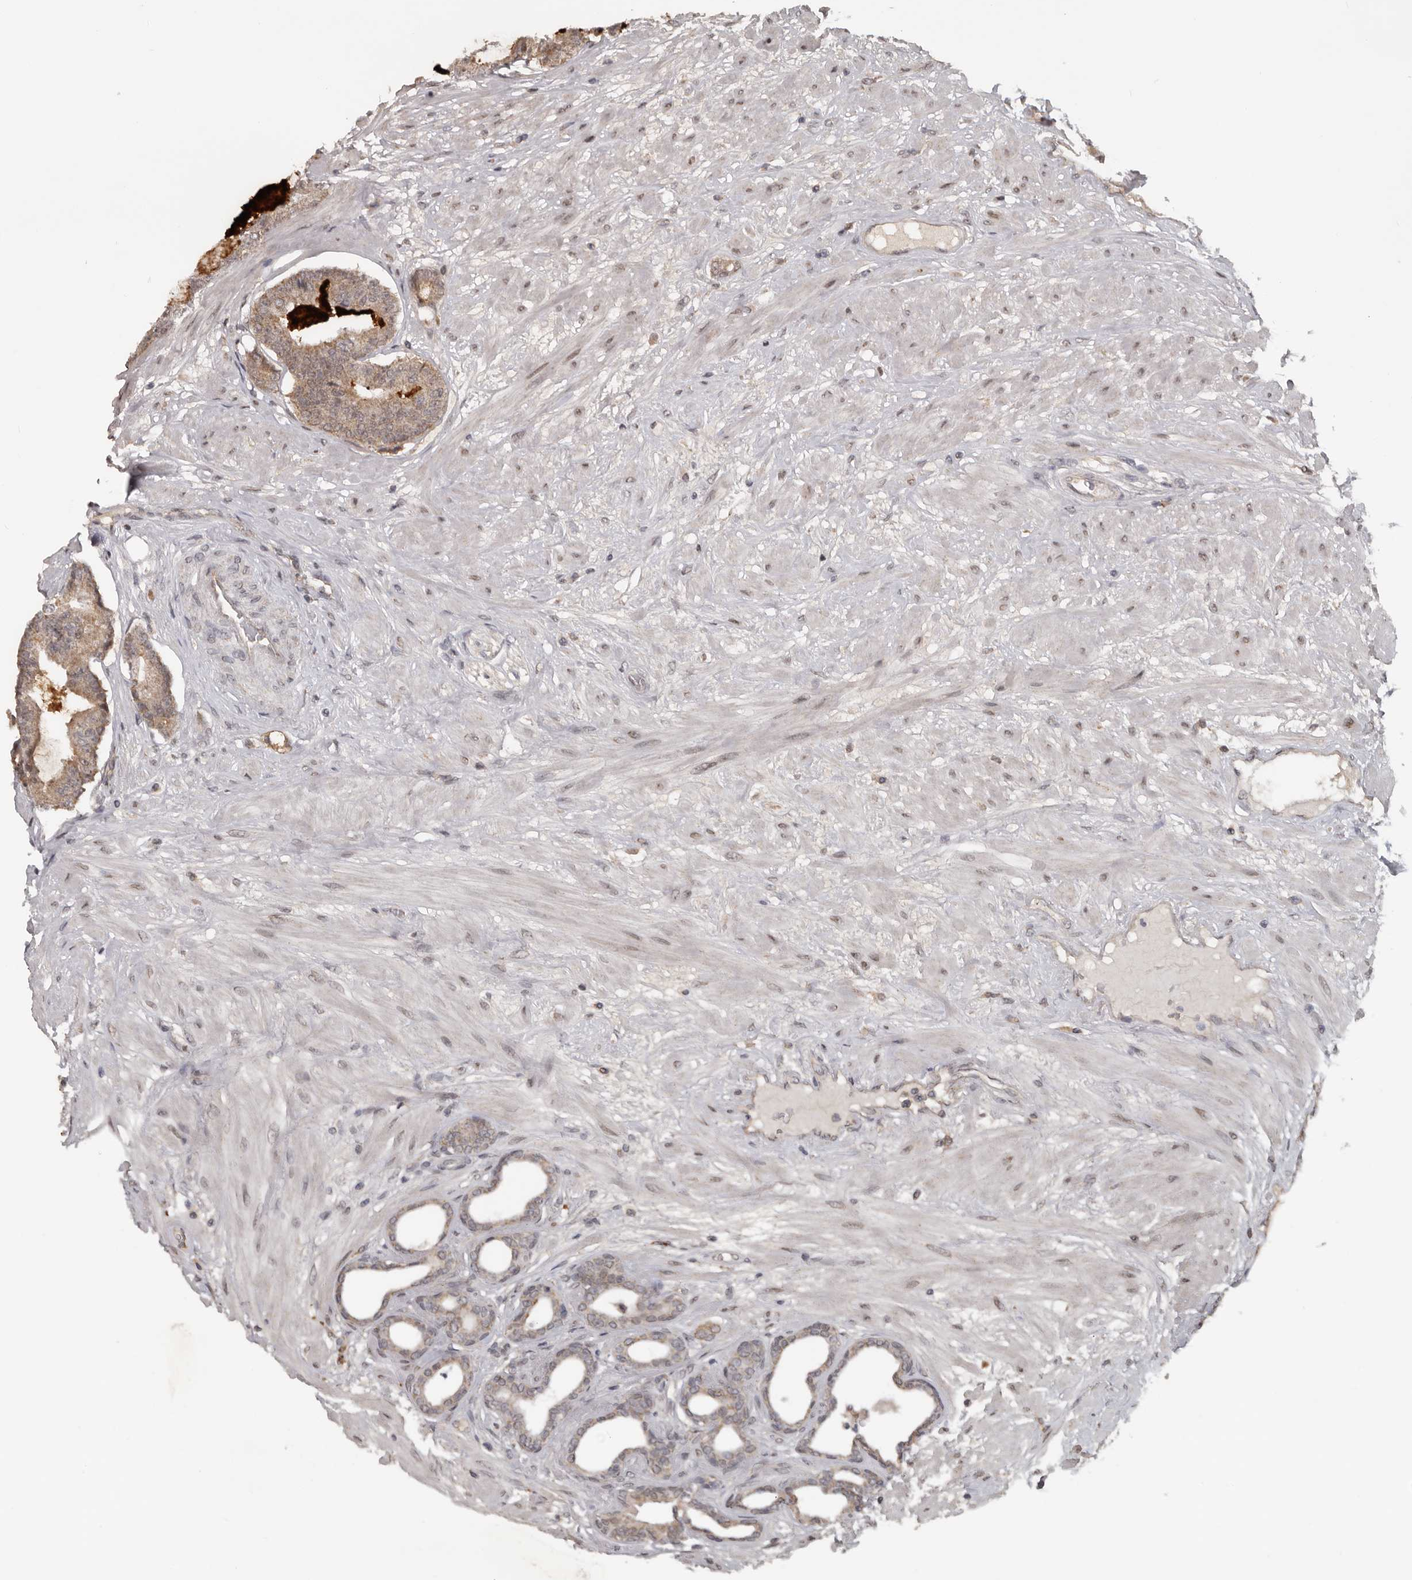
{"staining": {"intensity": "moderate", "quantity": "25%-75%", "location": "cytoplasmic/membranous,nuclear"}, "tissue": "prostate cancer", "cell_type": "Tumor cells", "image_type": "cancer", "snomed": [{"axis": "morphology", "description": "Adenocarcinoma, Low grade"}, {"axis": "topography", "description": "Prostate"}], "caption": "A high-resolution micrograph shows immunohistochemistry staining of prostate cancer (adenocarcinoma (low-grade)), which reveals moderate cytoplasmic/membranous and nuclear expression in approximately 25%-75% of tumor cells.", "gene": "MOGAT2", "patient": {"sex": "male", "age": 60}}